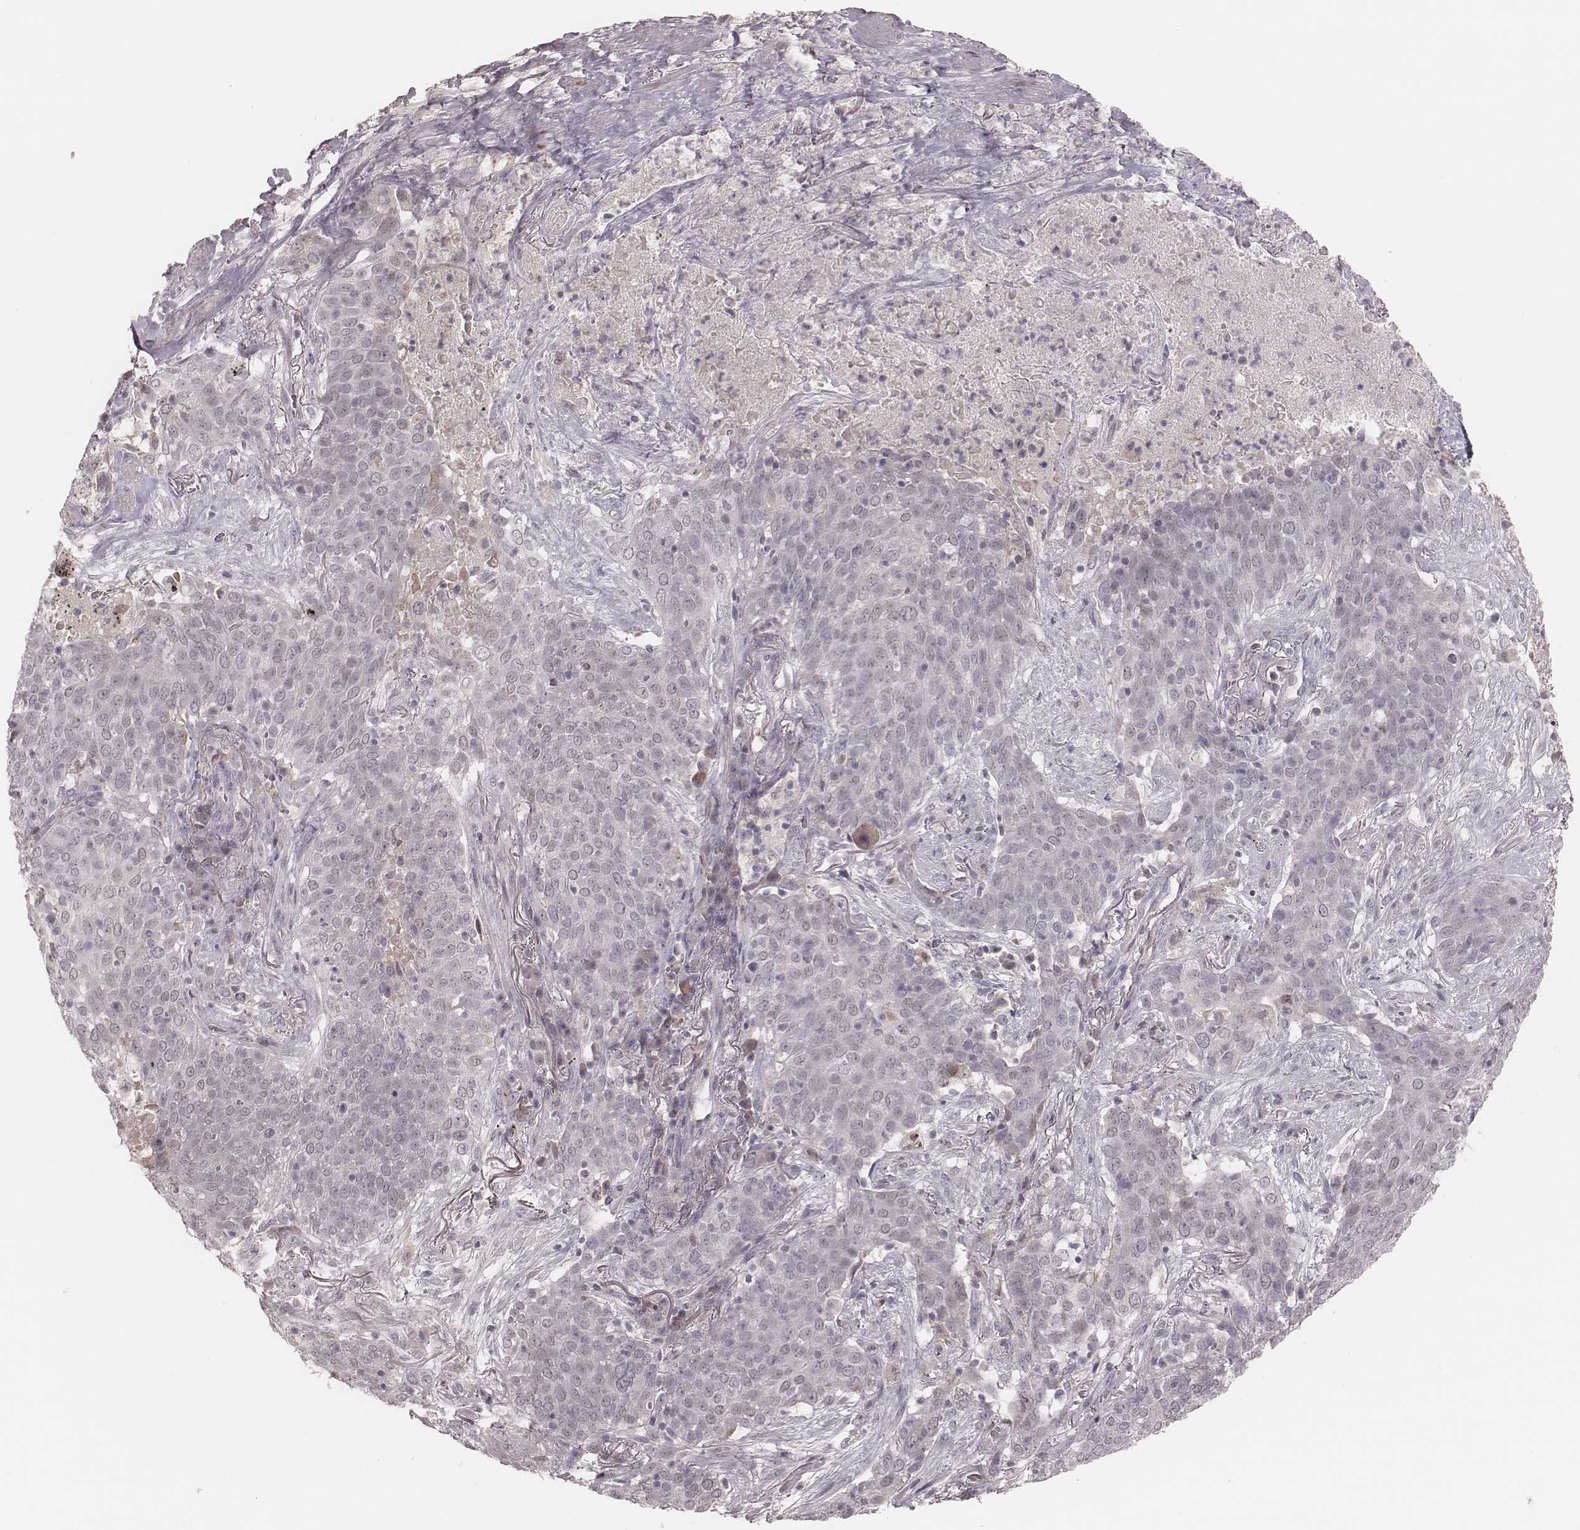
{"staining": {"intensity": "negative", "quantity": "none", "location": "none"}, "tissue": "lung cancer", "cell_type": "Tumor cells", "image_type": "cancer", "snomed": [{"axis": "morphology", "description": "Squamous cell carcinoma, NOS"}, {"axis": "topography", "description": "Lung"}], "caption": "High magnification brightfield microscopy of lung cancer stained with DAB (brown) and counterstained with hematoxylin (blue): tumor cells show no significant staining. (Brightfield microscopy of DAB (3,3'-diaminobenzidine) immunohistochemistry at high magnification).", "gene": "FAM13B", "patient": {"sex": "male", "age": 82}}